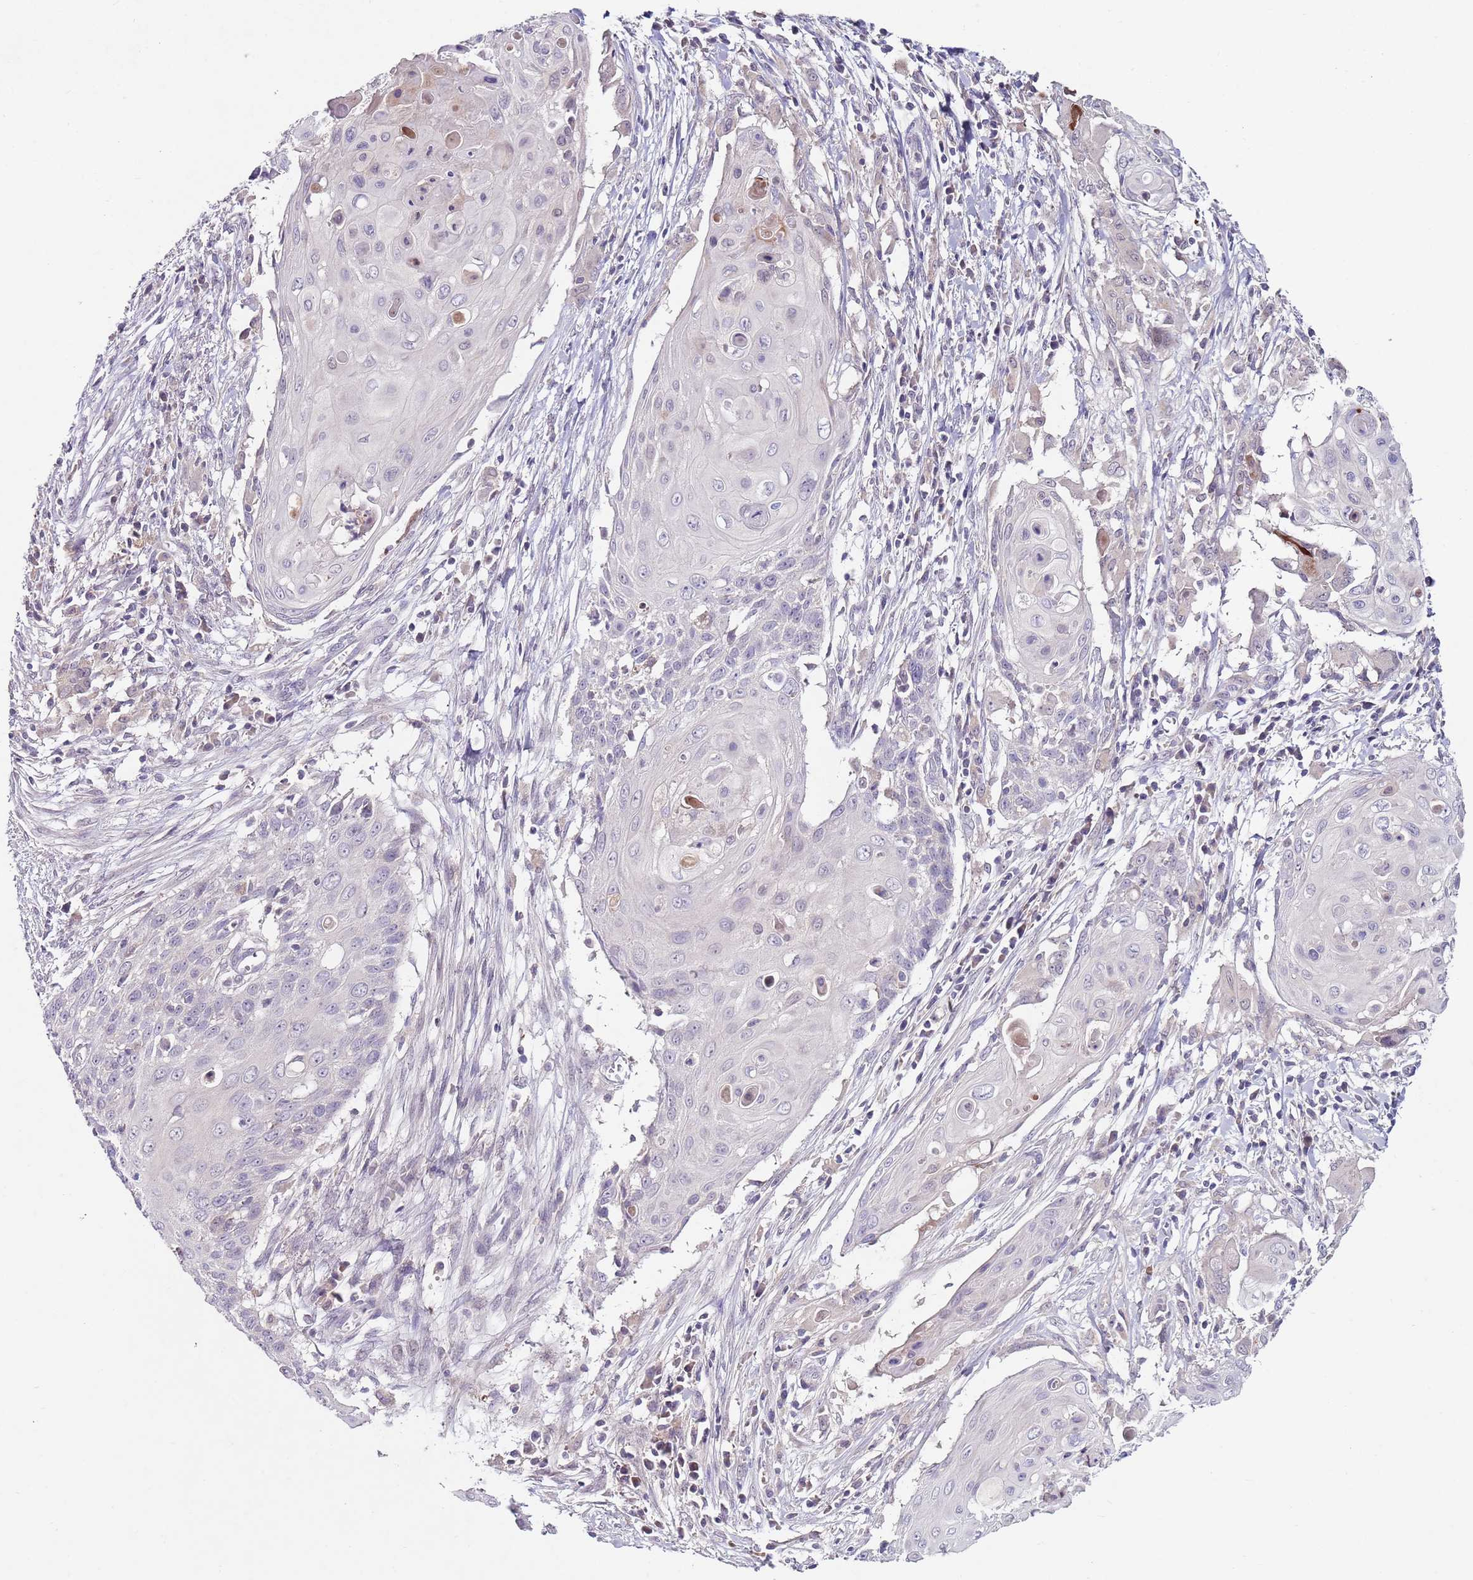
{"staining": {"intensity": "negative", "quantity": "none", "location": "none"}, "tissue": "cervical cancer", "cell_type": "Tumor cells", "image_type": "cancer", "snomed": [{"axis": "morphology", "description": "Squamous cell carcinoma, NOS"}, {"axis": "topography", "description": "Cervix"}], "caption": "Cervical squamous cell carcinoma stained for a protein using immunohistochemistry exhibits no expression tumor cells.", "gene": "NRDE2", "patient": {"sex": "female", "age": 39}}